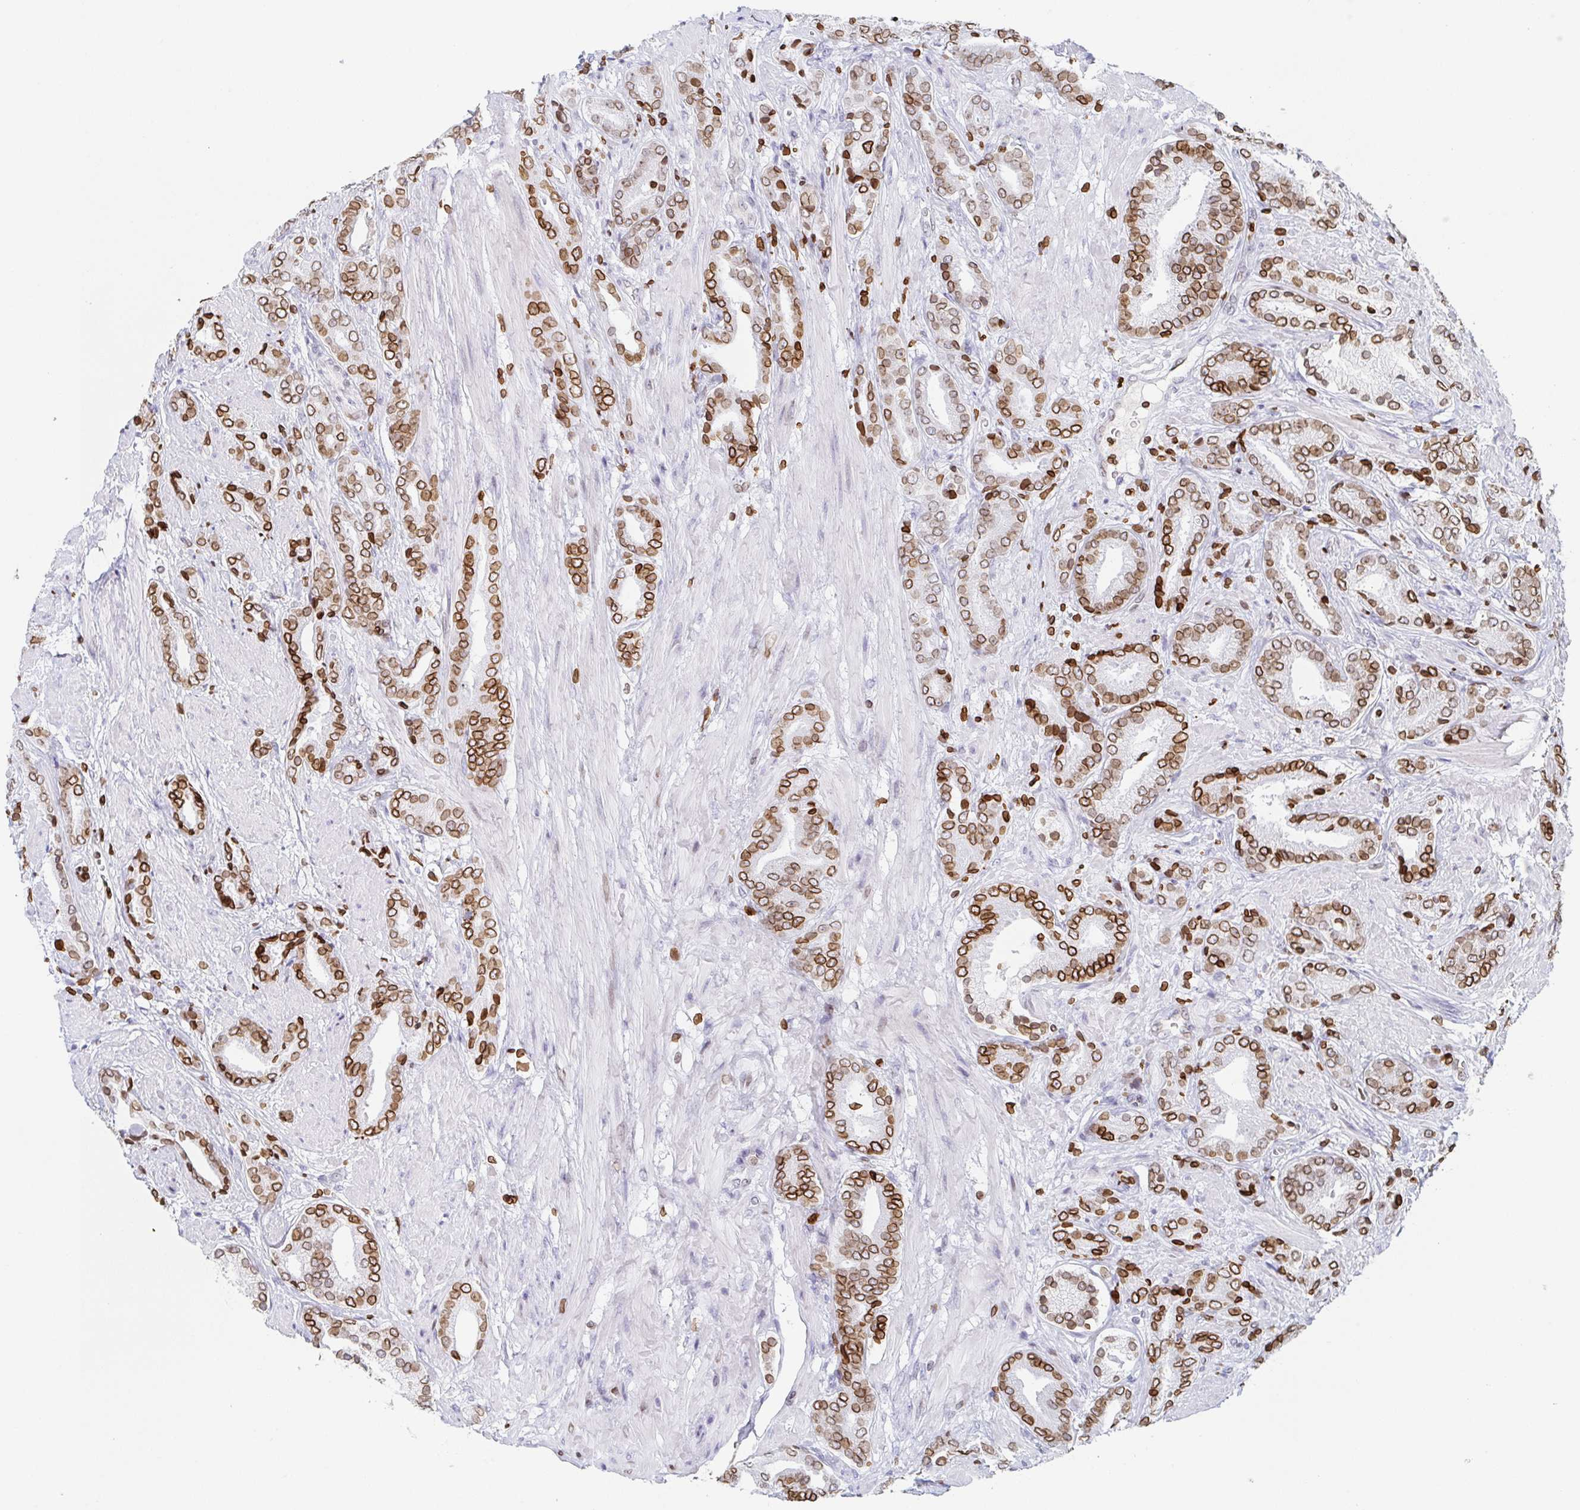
{"staining": {"intensity": "moderate", "quantity": ">75%", "location": "cytoplasmic/membranous,nuclear"}, "tissue": "prostate cancer", "cell_type": "Tumor cells", "image_type": "cancer", "snomed": [{"axis": "morphology", "description": "Adenocarcinoma, High grade"}, {"axis": "topography", "description": "Prostate"}], "caption": "Immunohistochemistry (IHC) staining of prostate cancer, which reveals medium levels of moderate cytoplasmic/membranous and nuclear expression in approximately >75% of tumor cells indicating moderate cytoplasmic/membranous and nuclear protein staining. The staining was performed using DAB (brown) for protein detection and nuclei were counterstained in hematoxylin (blue).", "gene": "BTBD7", "patient": {"sex": "male", "age": 56}}